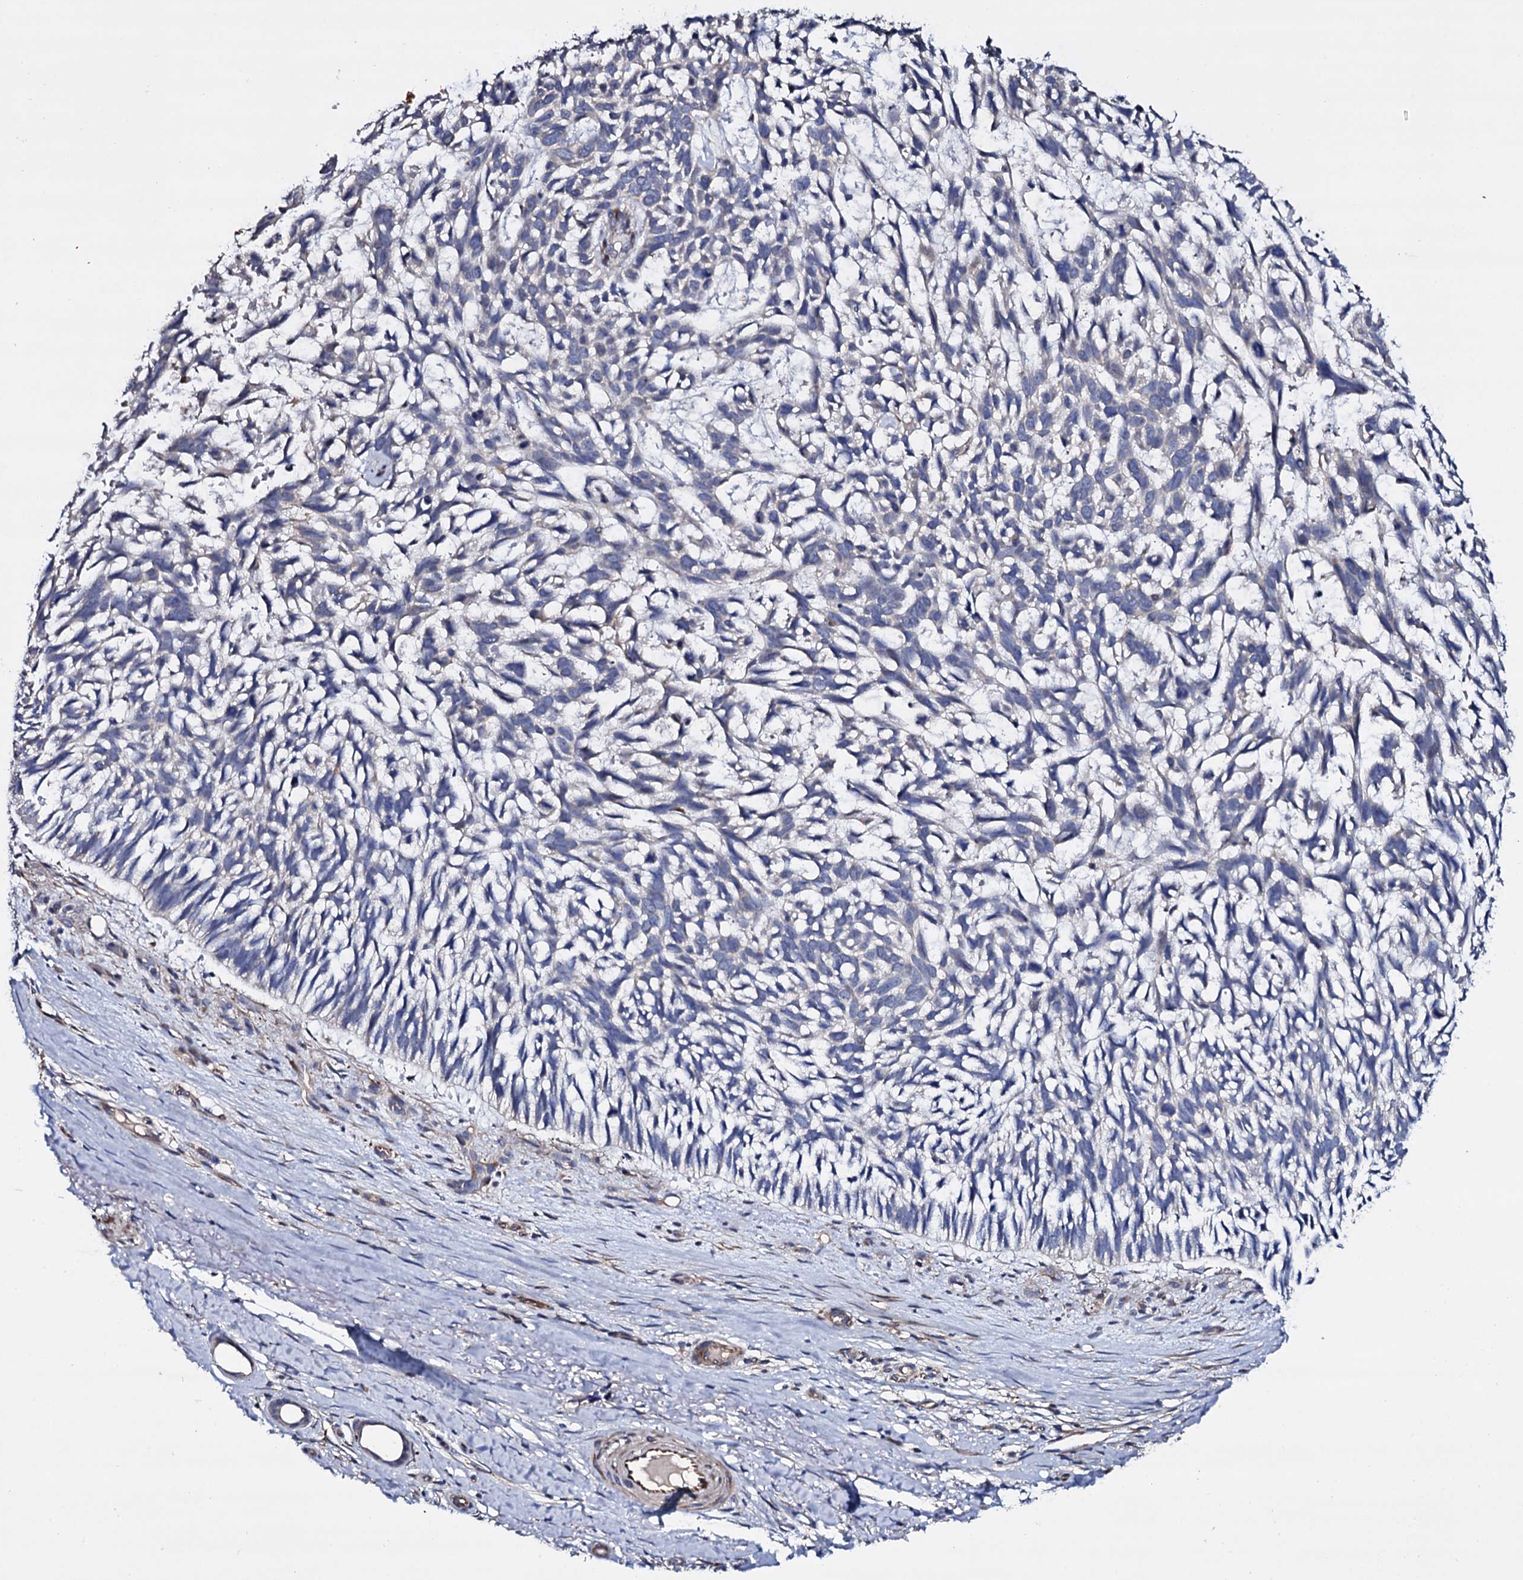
{"staining": {"intensity": "negative", "quantity": "none", "location": "none"}, "tissue": "skin cancer", "cell_type": "Tumor cells", "image_type": "cancer", "snomed": [{"axis": "morphology", "description": "Basal cell carcinoma"}, {"axis": "topography", "description": "Skin"}], "caption": "High magnification brightfield microscopy of skin cancer (basal cell carcinoma) stained with DAB (brown) and counterstained with hematoxylin (blue): tumor cells show no significant positivity. (Stains: DAB (3,3'-diaminobenzidine) immunohistochemistry with hematoxylin counter stain, Microscopy: brightfield microscopy at high magnification).", "gene": "BCL2L14", "patient": {"sex": "male", "age": 88}}